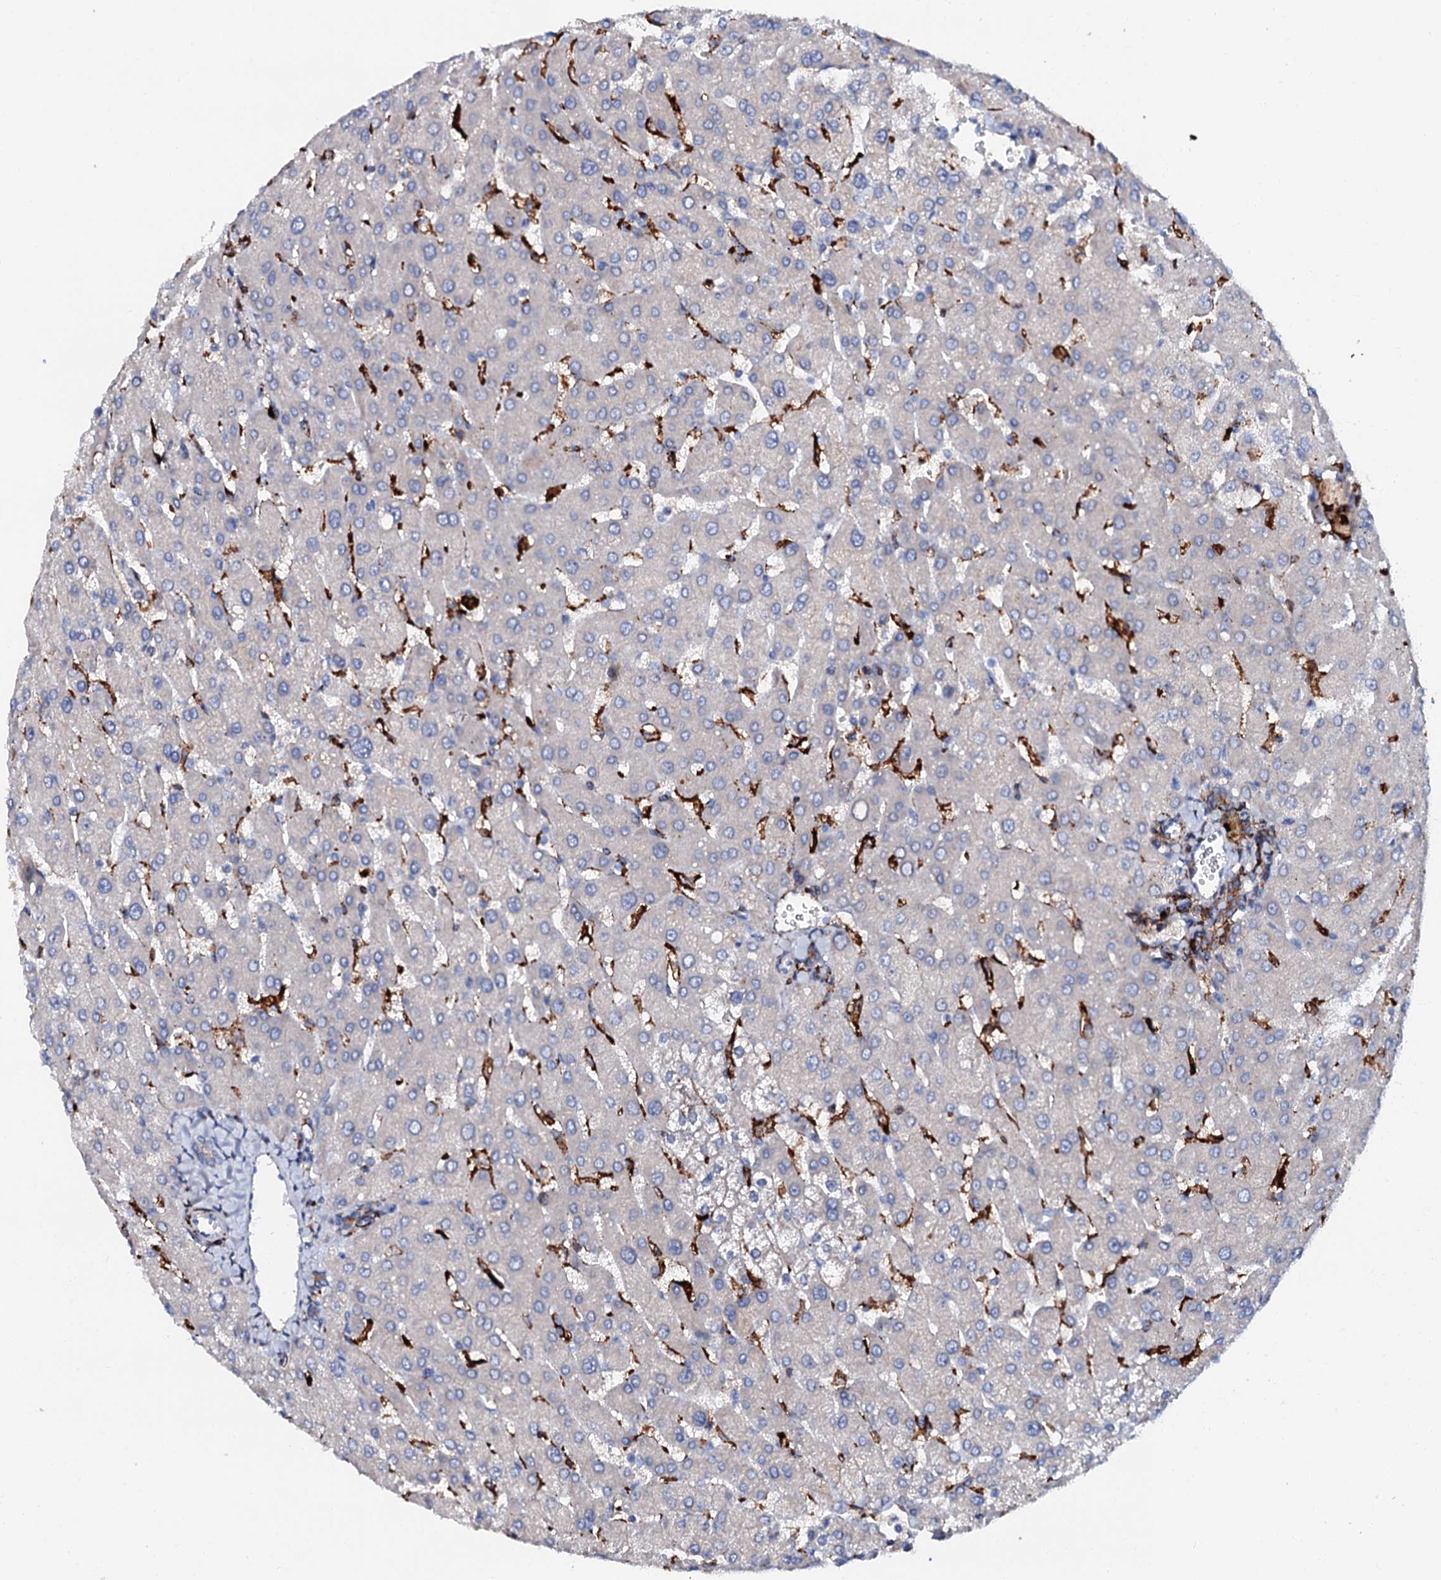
{"staining": {"intensity": "moderate", "quantity": "25%-75%", "location": "cytoplasmic/membranous"}, "tissue": "liver", "cell_type": "Cholangiocytes", "image_type": "normal", "snomed": [{"axis": "morphology", "description": "Normal tissue, NOS"}, {"axis": "topography", "description": "Liver"}], "caption": "IHC (DAB (3,3'-diaminobenzidine)) staining of benign liver exhibits moderate cytoplasmic/membranous protein expression in about 25%-75% of cholangiocytes.", "gene": "MED13L", "patient": {"sex": "male", "age": 55}}